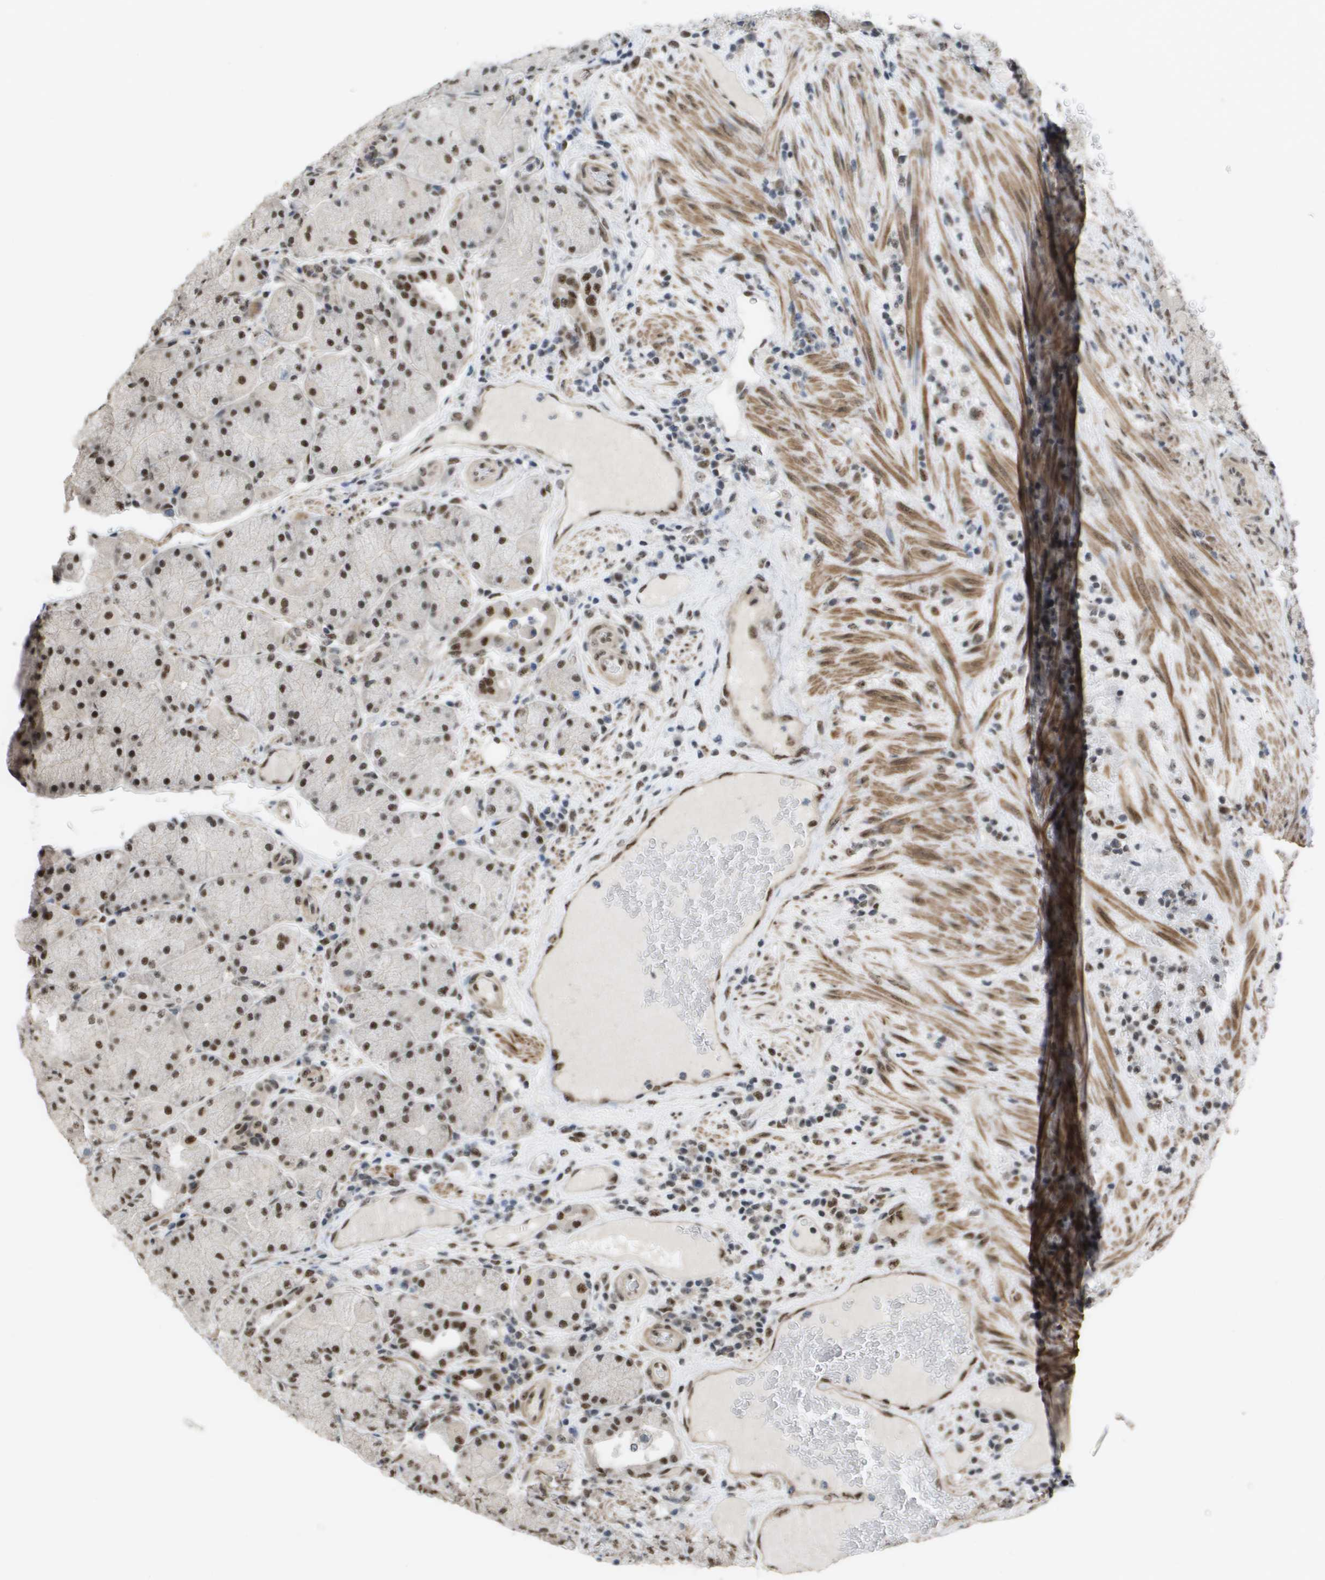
{"staining": {"intensity": "strong", "quantity": ">75%", "location": "nuclear"}, "tissue": "stomach", "cell_type": "Glandular cells", "image_type": "normal", "snomed": [{"axis": "morphology", "description": "Normal tissue, NOS"}, {"axis": "morphology", "description": "Carcinoid, malignant, NOS"}, {"axis": "topography", "description": "Stomach, upper"}], "caption": "Immunohistochemical staining of normal stomach displays strong nuclear protein staining in approximately >75% of glandular cells. (Brightfield microscopy of DAB IHC at high magnification).", "gene": "CDT1", "patient": {"sex": "male", "age": 39}}